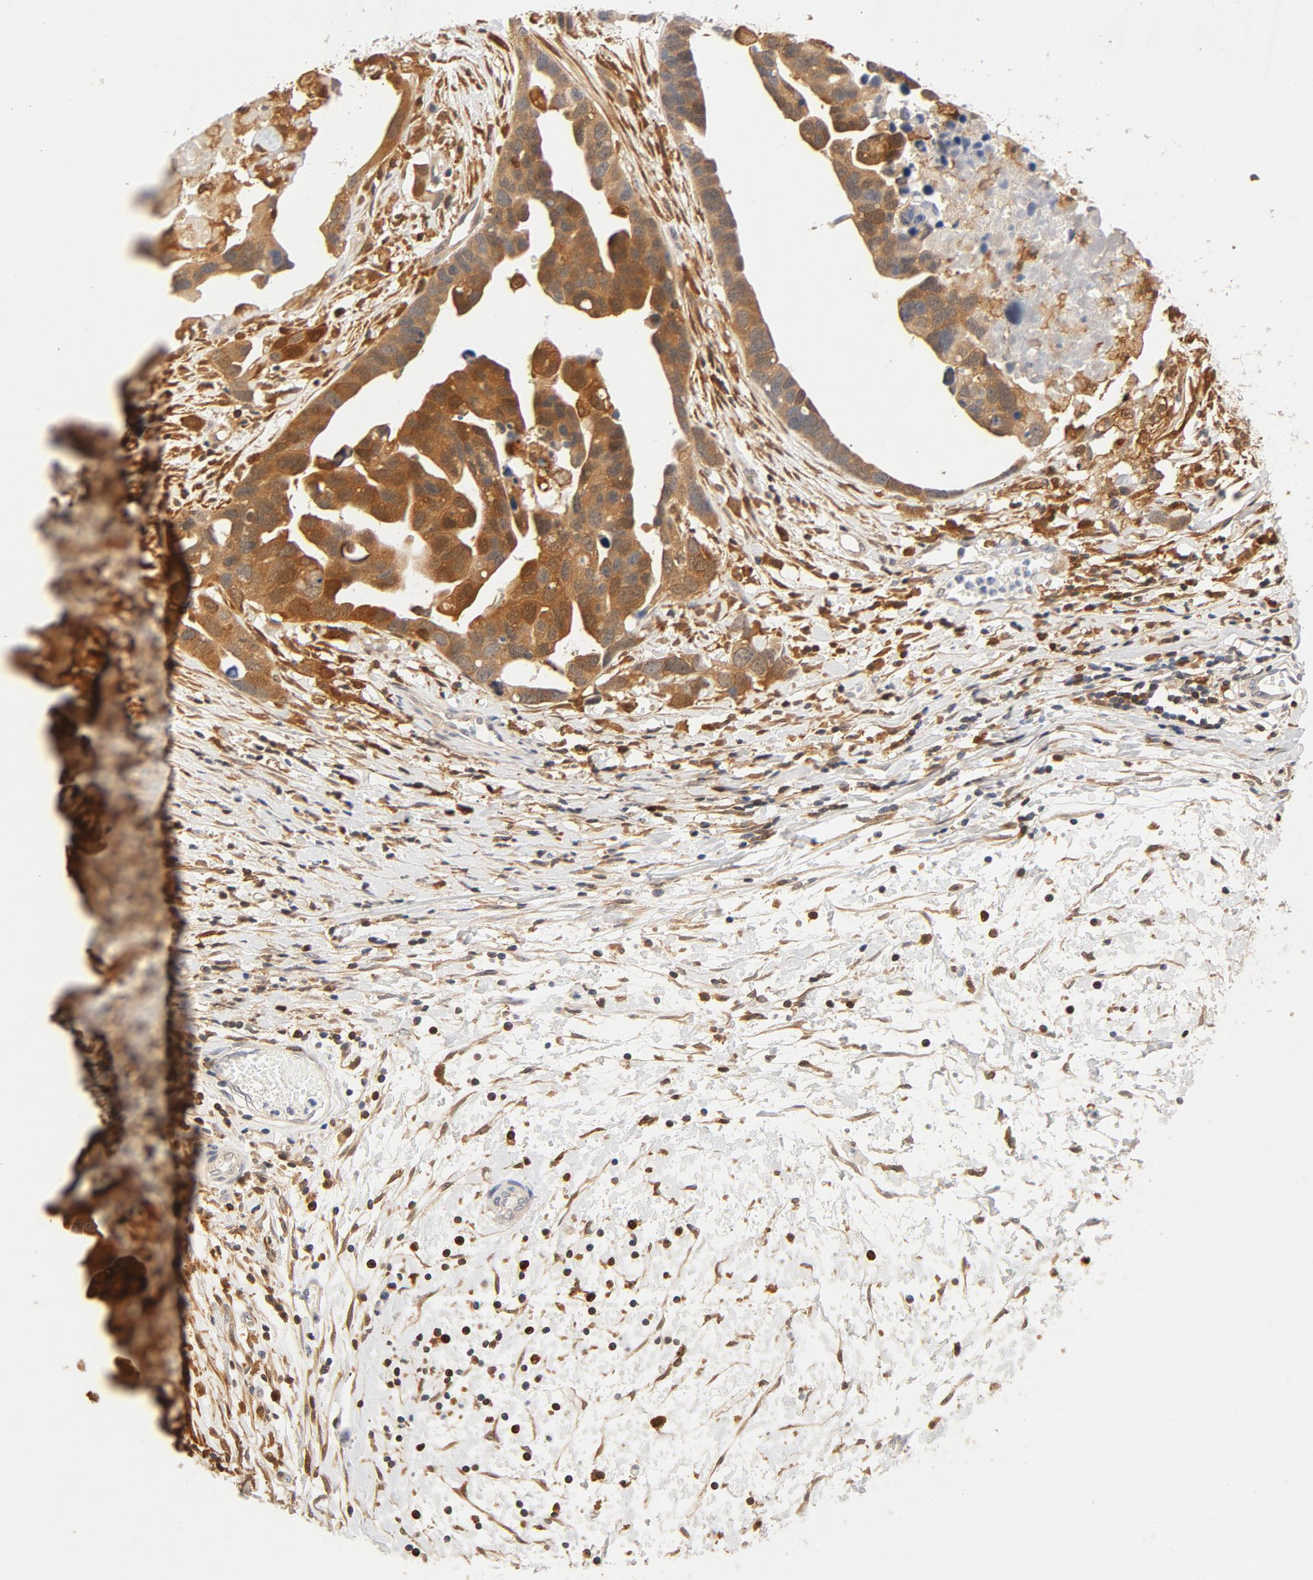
{"staining": {"intensity": "strong", "quantity": ">75%", "location": "cytoplasmic/membranous"}, "tissue": "ovarian cancer", "cell_type": "Tumor cells", "image_type": "cancer", "snomed": [{"axis": "morphology", "description": "Cystadenocarcinoma, serous, NOS"}, {"axis": "topography", "description": "Ovary"}], "caption": "Strong cytoplasmic/membranous positivity is appreciated in approximately >75% of tumor cells in ovarian serous cystadenocarcinoma. The protein of interest is stained brown, and the nuclei are stained in blue (DAB (3,3'-diaminobenzidine) IHC with brightfield microscopy, high magnification).", "gene": "STAT1", "patient": {"sex": "female", "age": 54}}